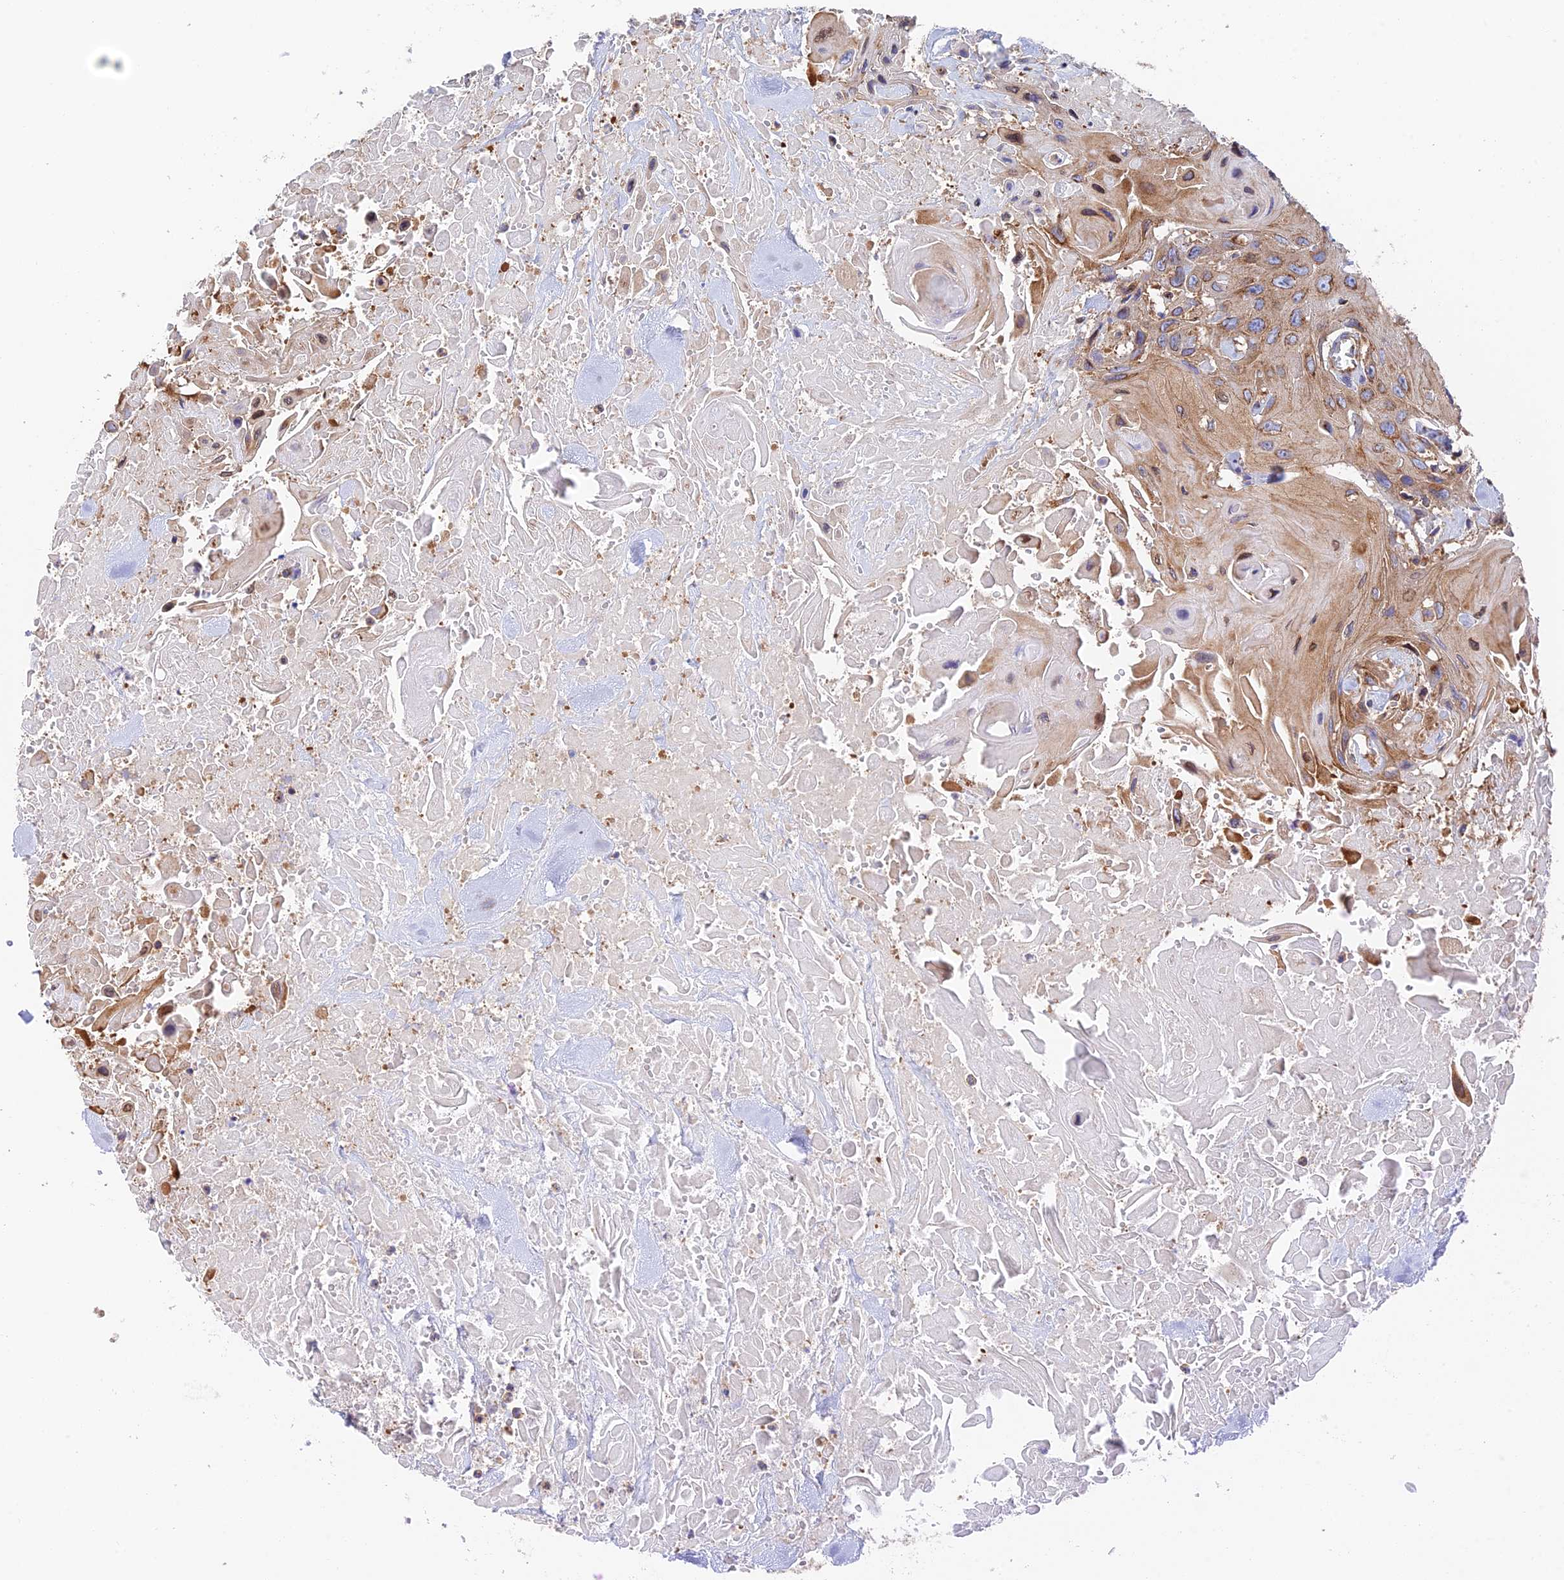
{"staining": {"intensity": "moderate", "quantity": ">75%", "location": "cytoplasmic/membranous"}, "tissue": "head and neck cancer", "cell_type": "Tumor cells", "image_type": "cancer", "snomed": [{"axis": "morphology", "description": "Squamous cell carcinoma, NOS"}, {"axis": "topography", "description": "Head-Neck"}], "caption": "A micrograph of human squamous cell carcinoma (head and neck) stained for a protein displays moderate cytoplasmic/membranous brown staining in tumor cells. (brown staining indicates protein expression, while blue staining denotes nuclei).", "gene": "DCTN2", "patient": {"sex": "male", "age": 81}}